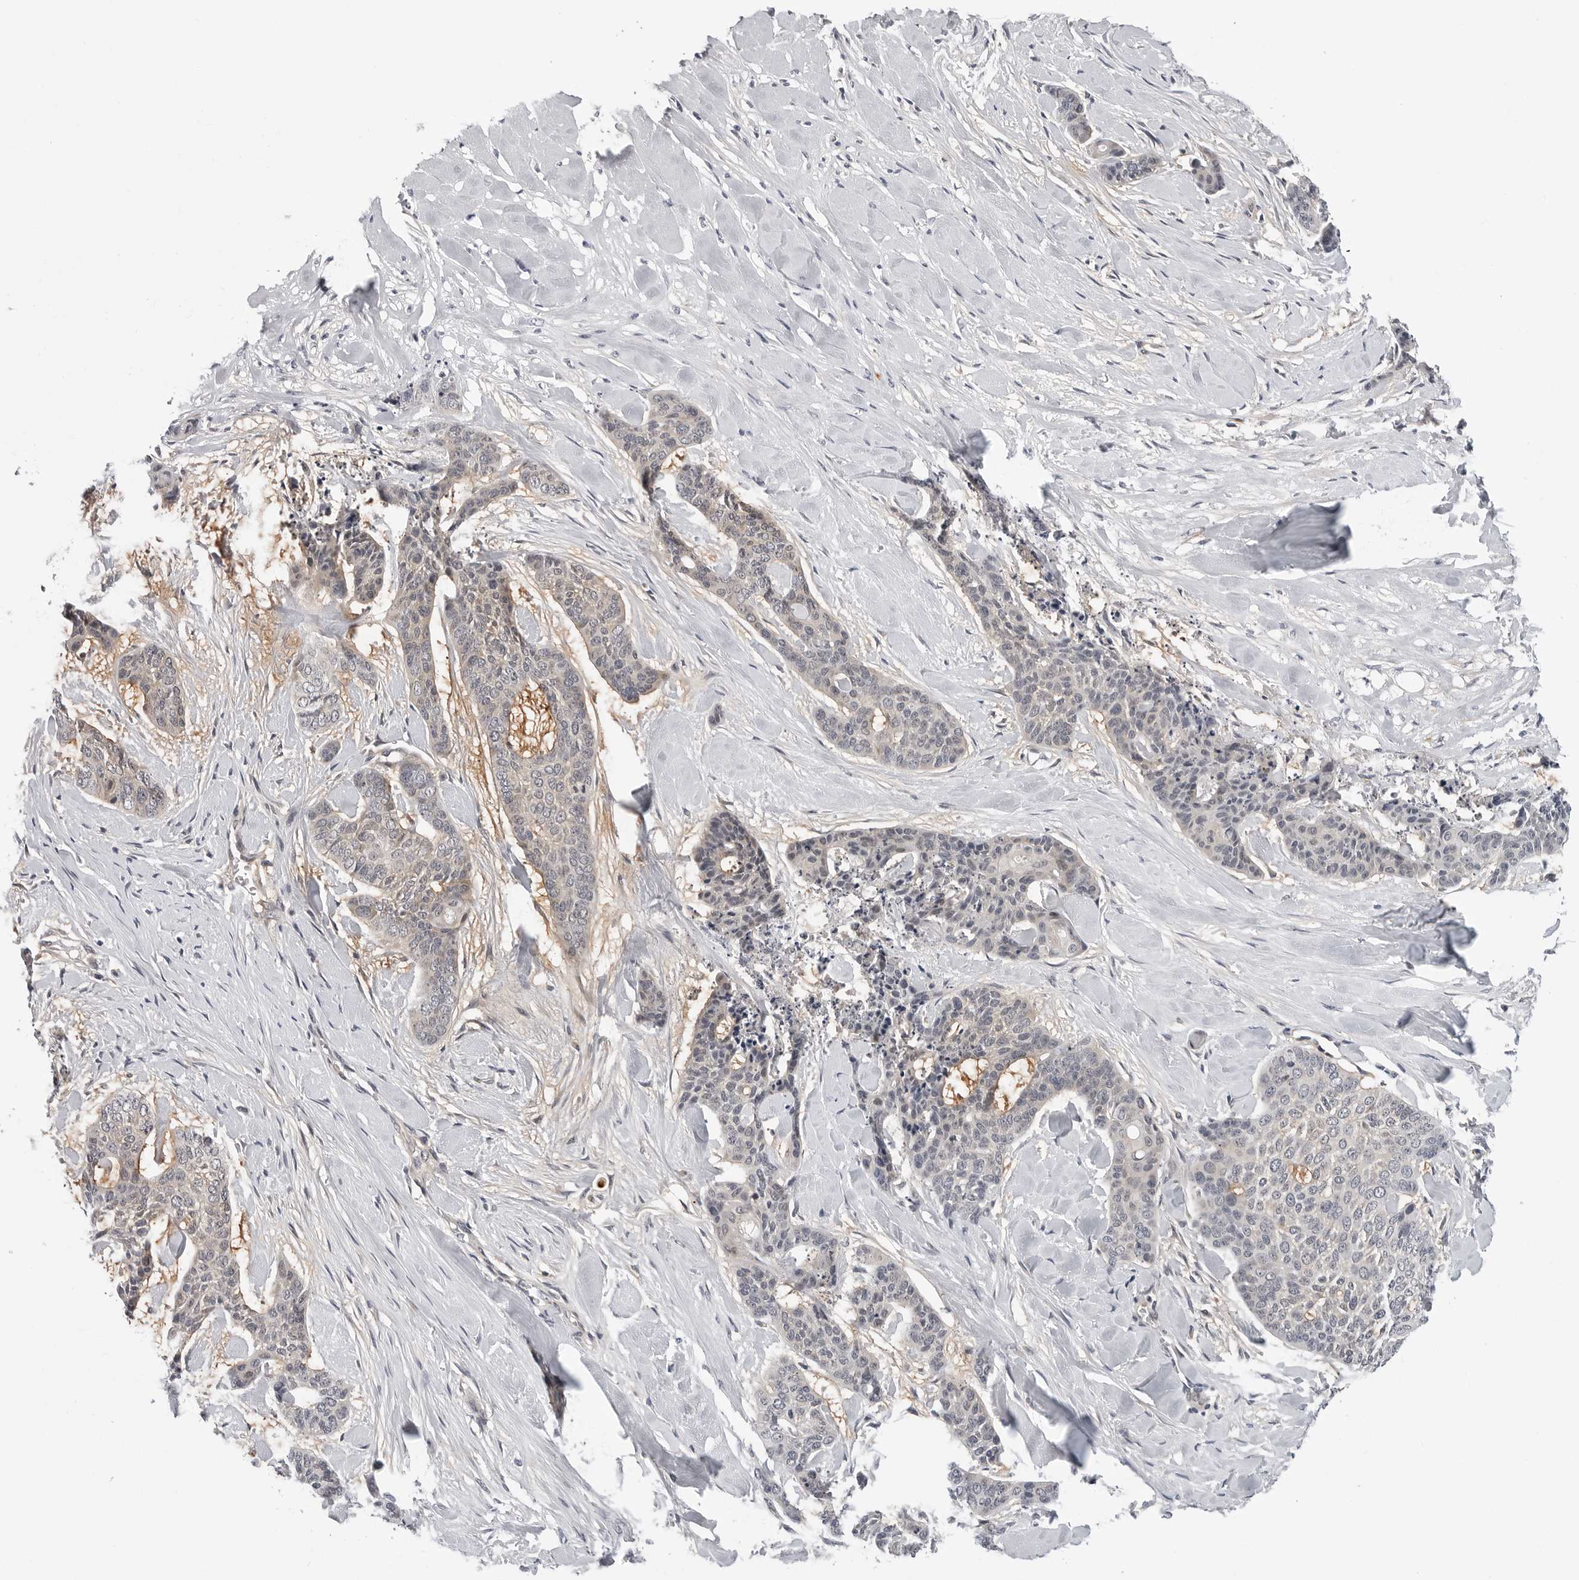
{"staining": {"intensity": "negative", "quantity": "none", "location": "none"}, "tissue": "skin cancer", "cell_type": "Tumor cells", "image_type": "cancer", "snomed": [{"axis": "morphology", "description": "Basal cell carcinoma"}, {"axis": "topography", "description": "Skin"}], "caption": "There is no significant positivity in tumor cells of skin basal cell carcinoma.", "gene": "KIAA1614", "patient": {"sex": "female", "age": 64}}